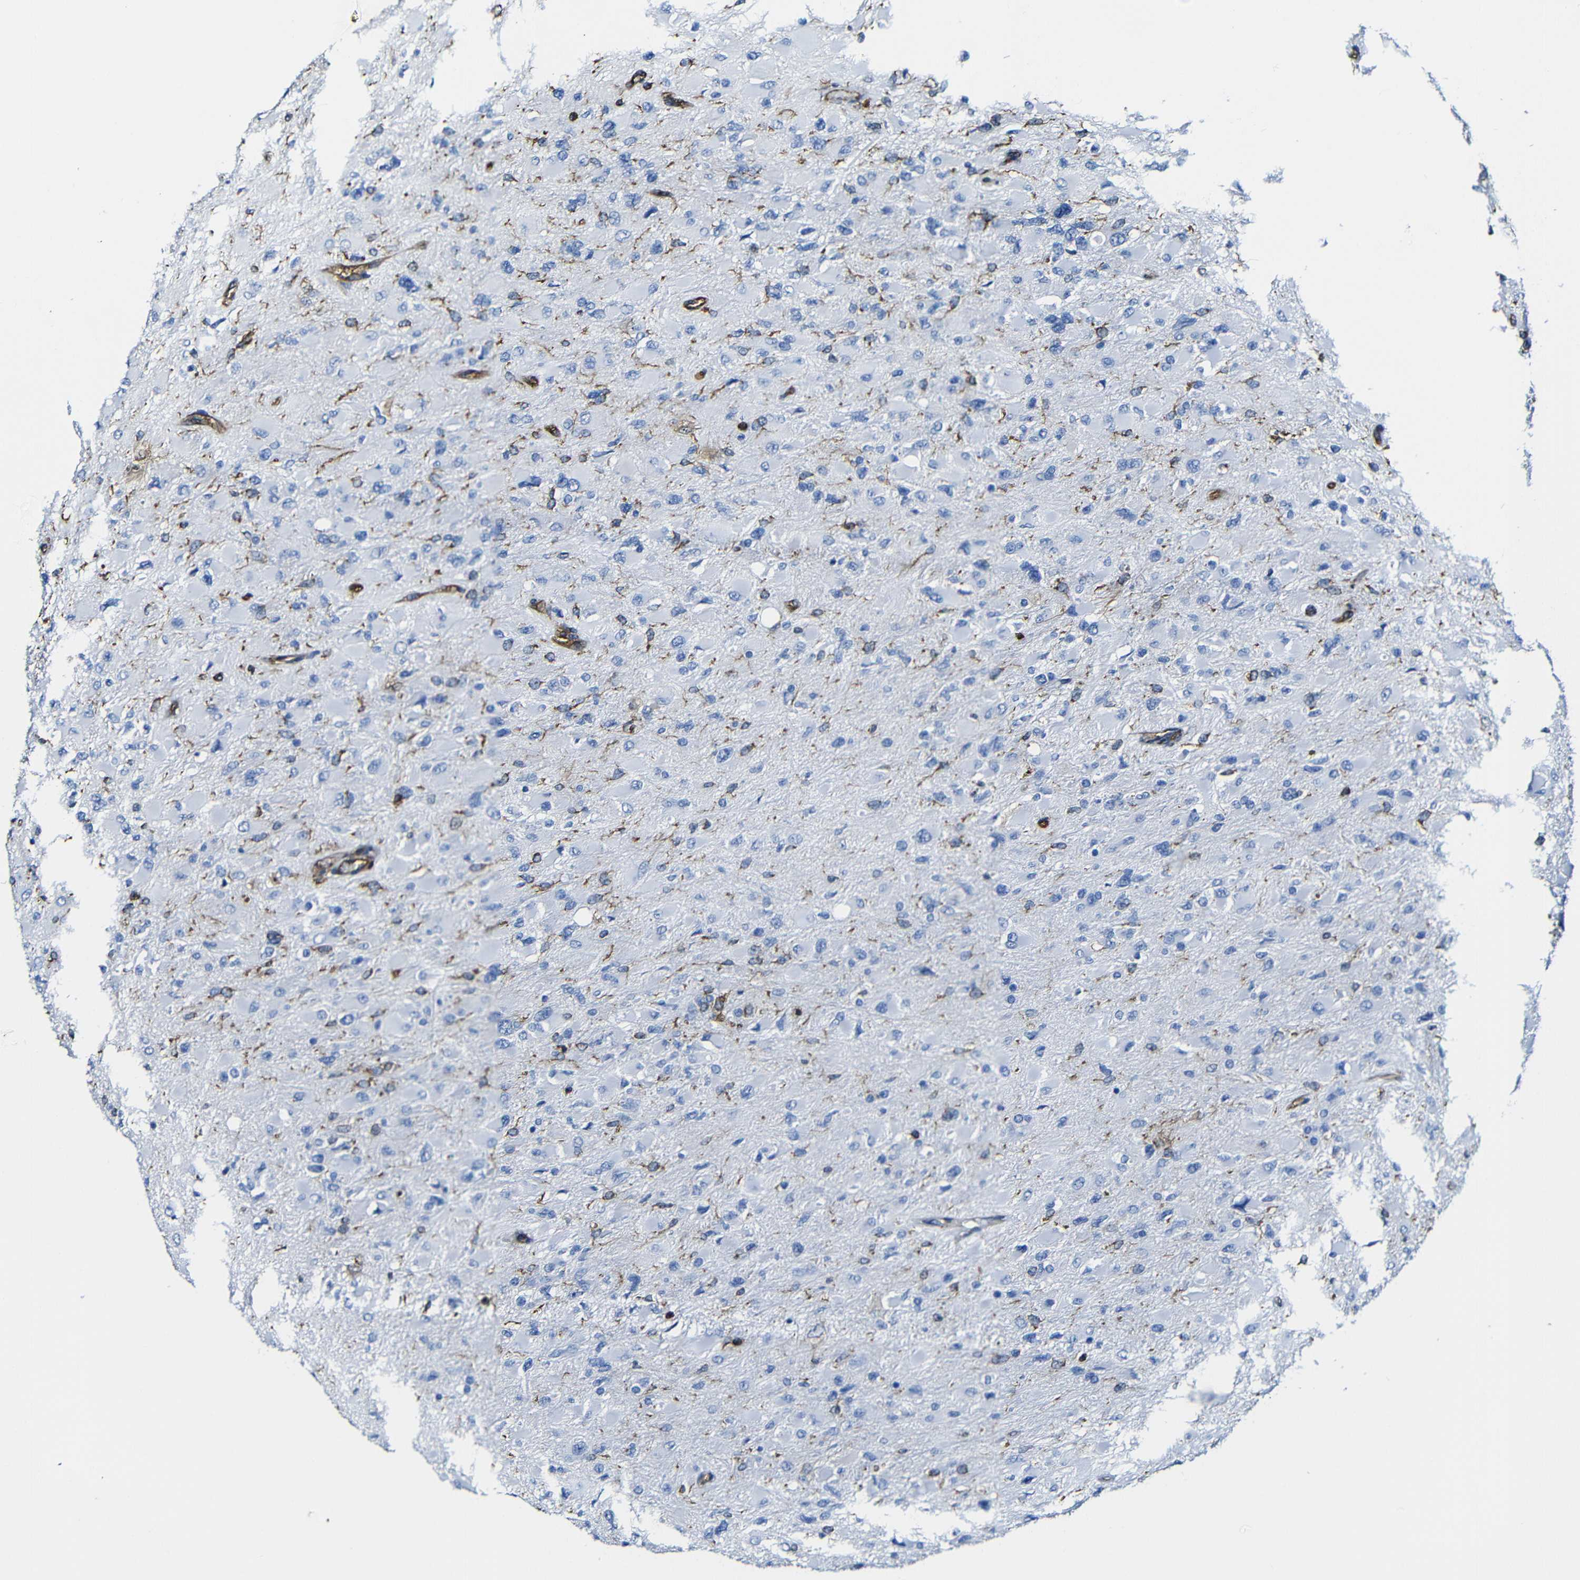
{"staining": {"intensity": "negative", "quantity": "none", "location": "none"}, "tissue": "glioma", "cell_type": "Tumor cells", "image_type": "cancer", "snomed": [{"axis": "morphology", "description": "Glioma, malignant, High grade"}, {"axis": "topography", "description": "Cerebral cortex"}], "caption": "This is a image of immunohistochemistry staining of glioma, which shows no staining in tumor cells.", "gene": "MSN", "patient": {"sex": "female", "age": 36}}